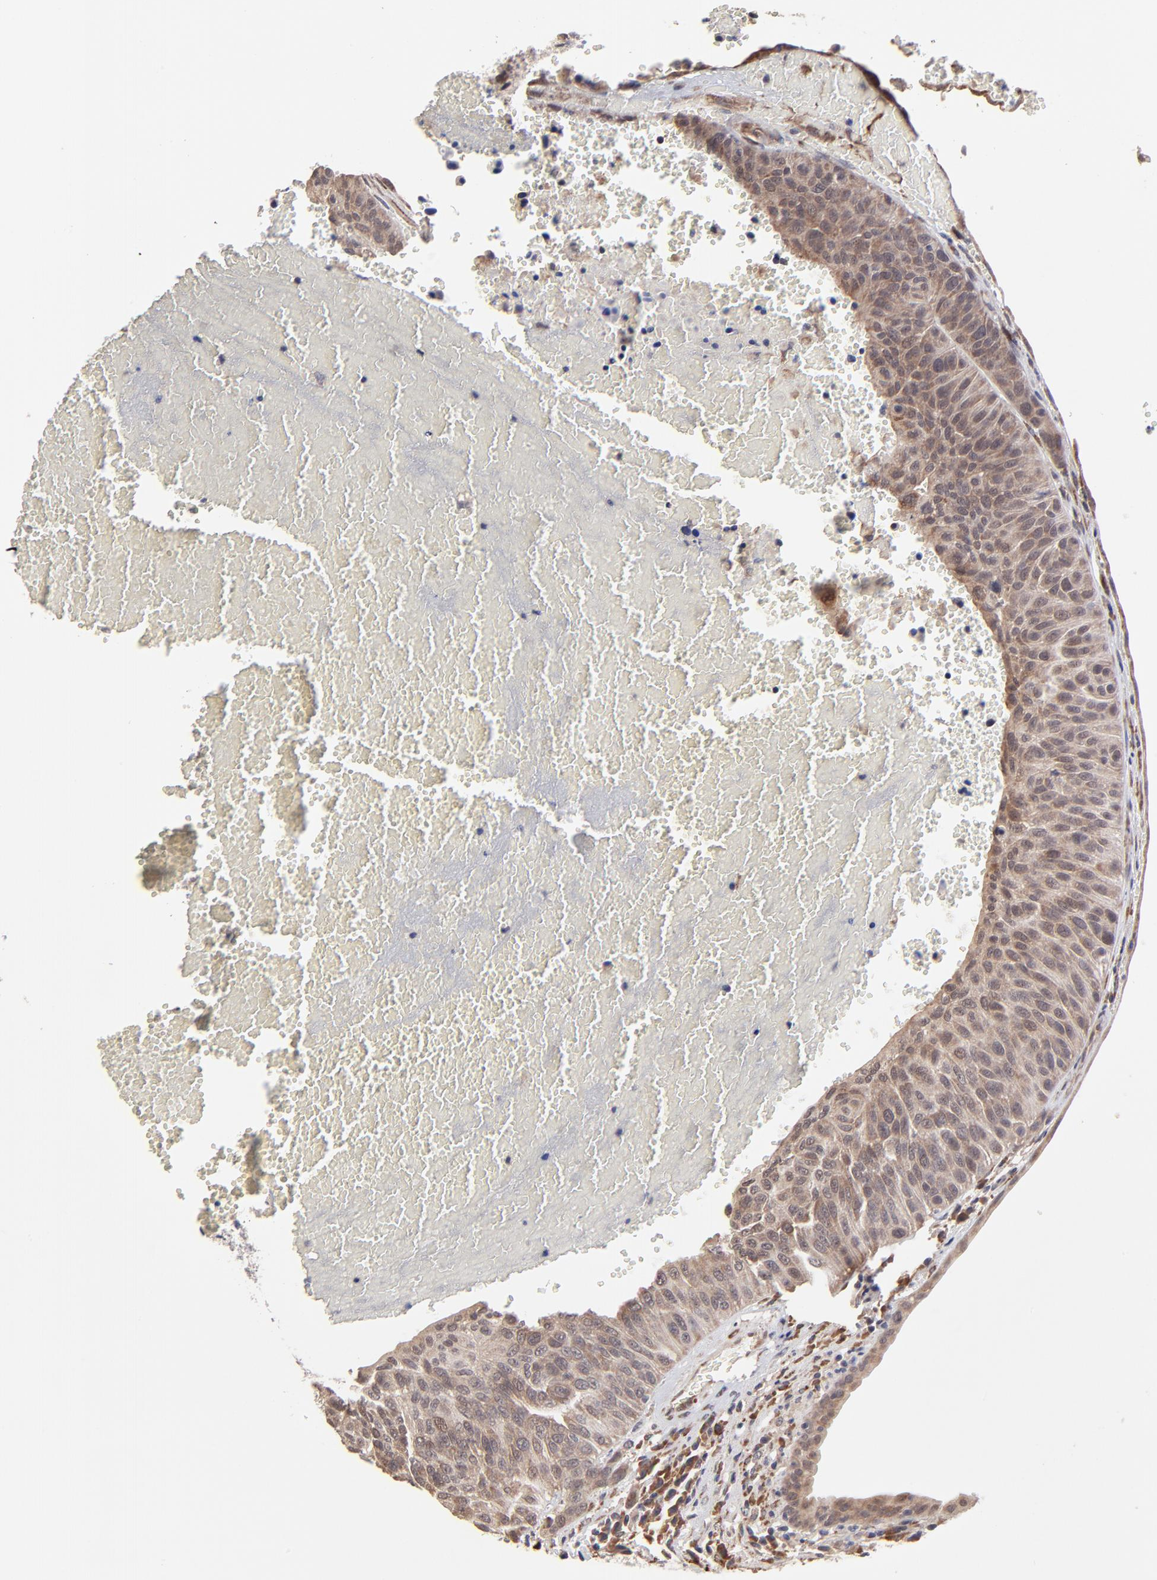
{"staining": {"intensity": "weak", "quantity": ">75%", "location": "cytoplasmic/membranous"}, "tissue": "urothelial cancer", "cell_type": "Tumor cells", "image_type": "cancer", "snomed": [{"axis": "morphology", "description": "Urothelial carcinoma, High grade"}, {"axis": "topography", "description": "Urinary bladder"}], "caption": "There is low levels of weak cytoplasmic/membranous staining in tumor cells of urothelial cancer, as demonstrated by immunohistochemical staining (brown color).", "gene": "CHL1", "patient": {"sex": "male", "age": 66}}